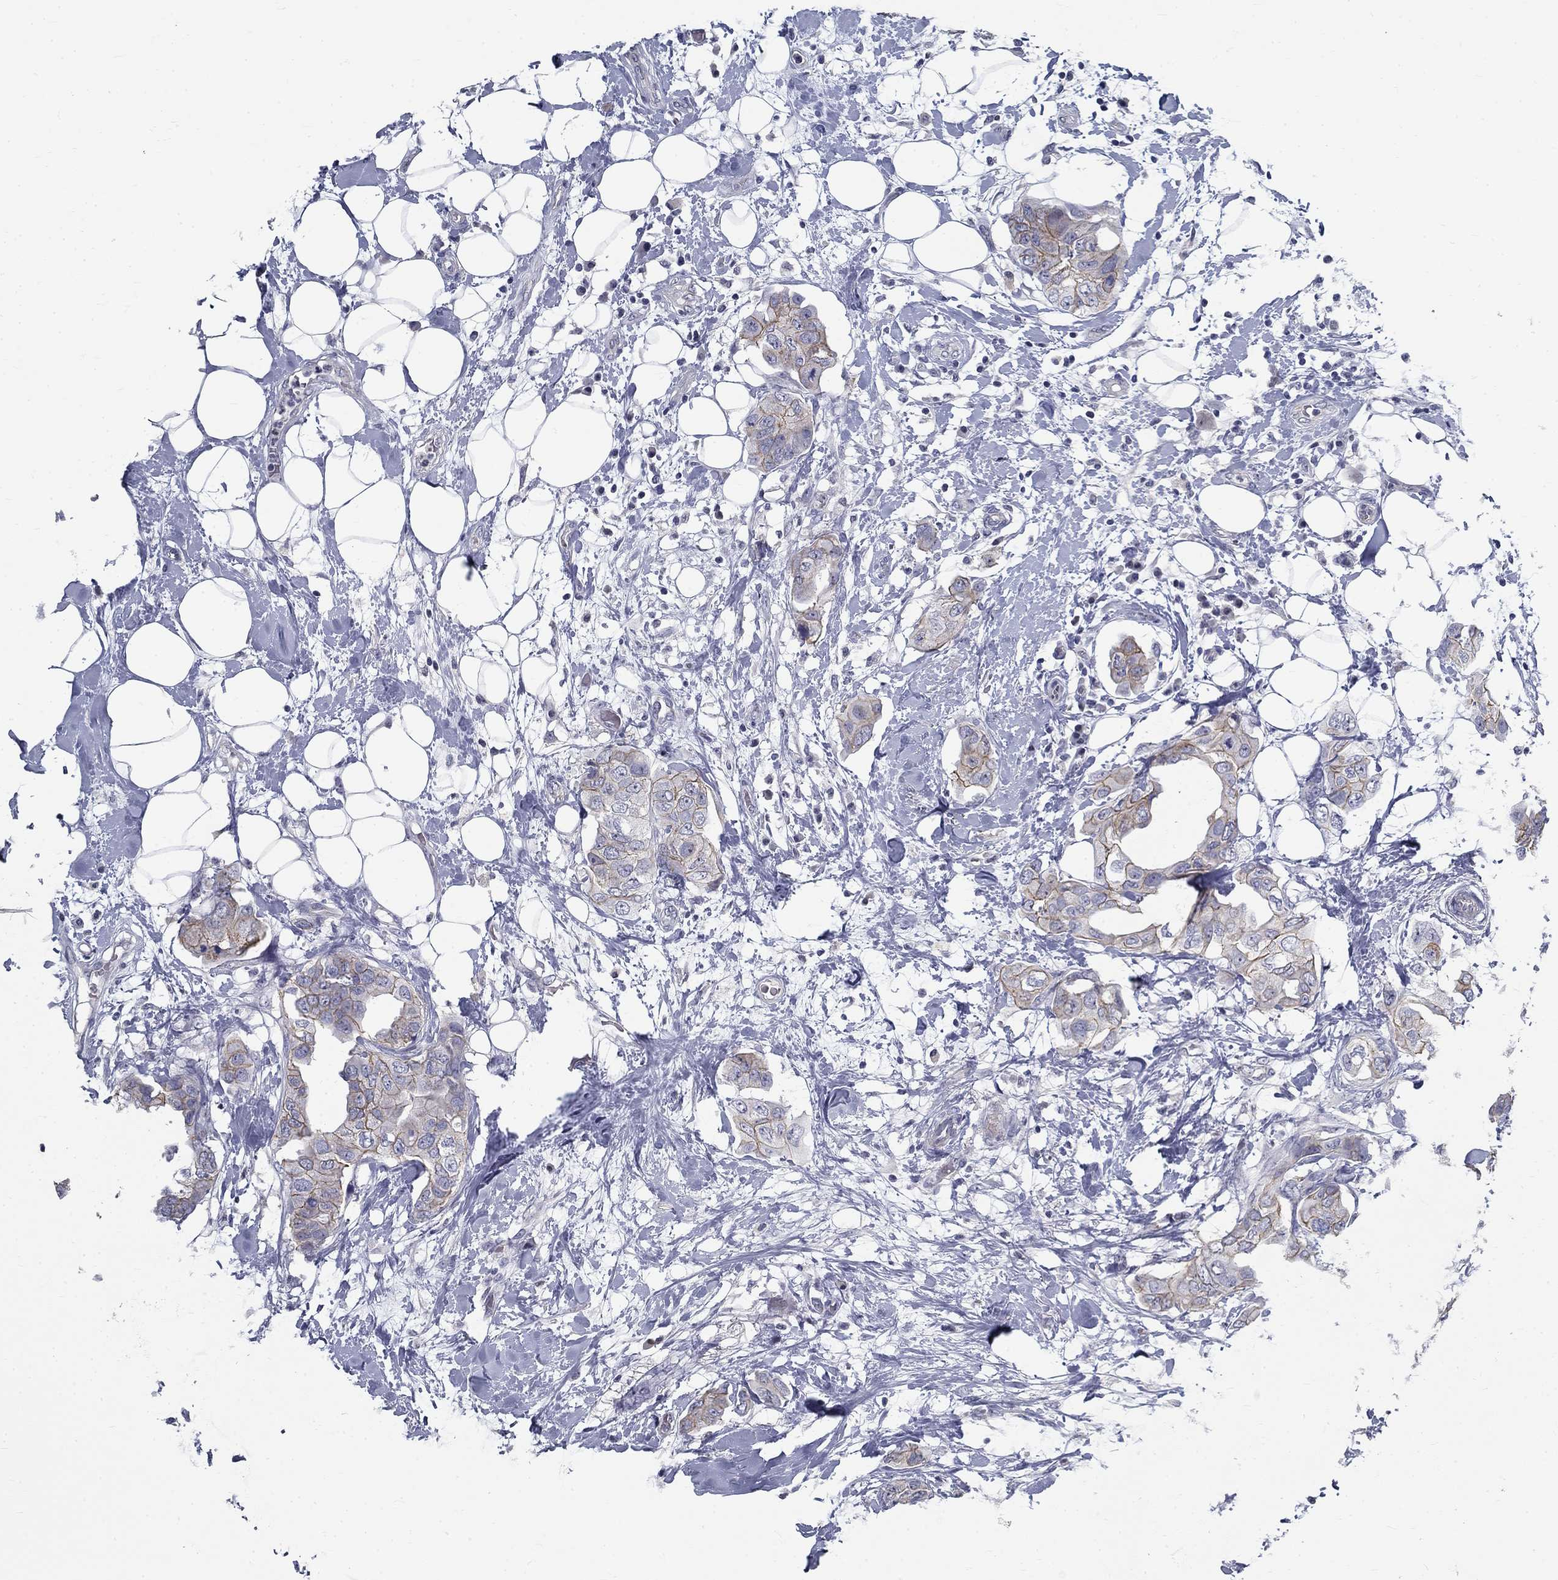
{"staining": {"intensity": "moderate", "quantity": "<25%", "location": "cytoplasmic/membranous"}, "tissue": "breast cancer", "cell_type": "Tumor cells", "image_type": "cancer", "snomed": [{"axis": "morphology", "description": "Normal tissue, NOS"}, {"axis": "morphology", "description": "Duct carcinoma"}, {"axis": "topography", "description": "Breast"}], "caption": "There is low levels of moderate cytoplasmic/membranous expression in tumor cells of breast intraductal carcinoma, as demonstrated by immunohistochemical staining (brown color).", "gene": "GUCA1A", "patient": {"sex": "female", "age": 40}}